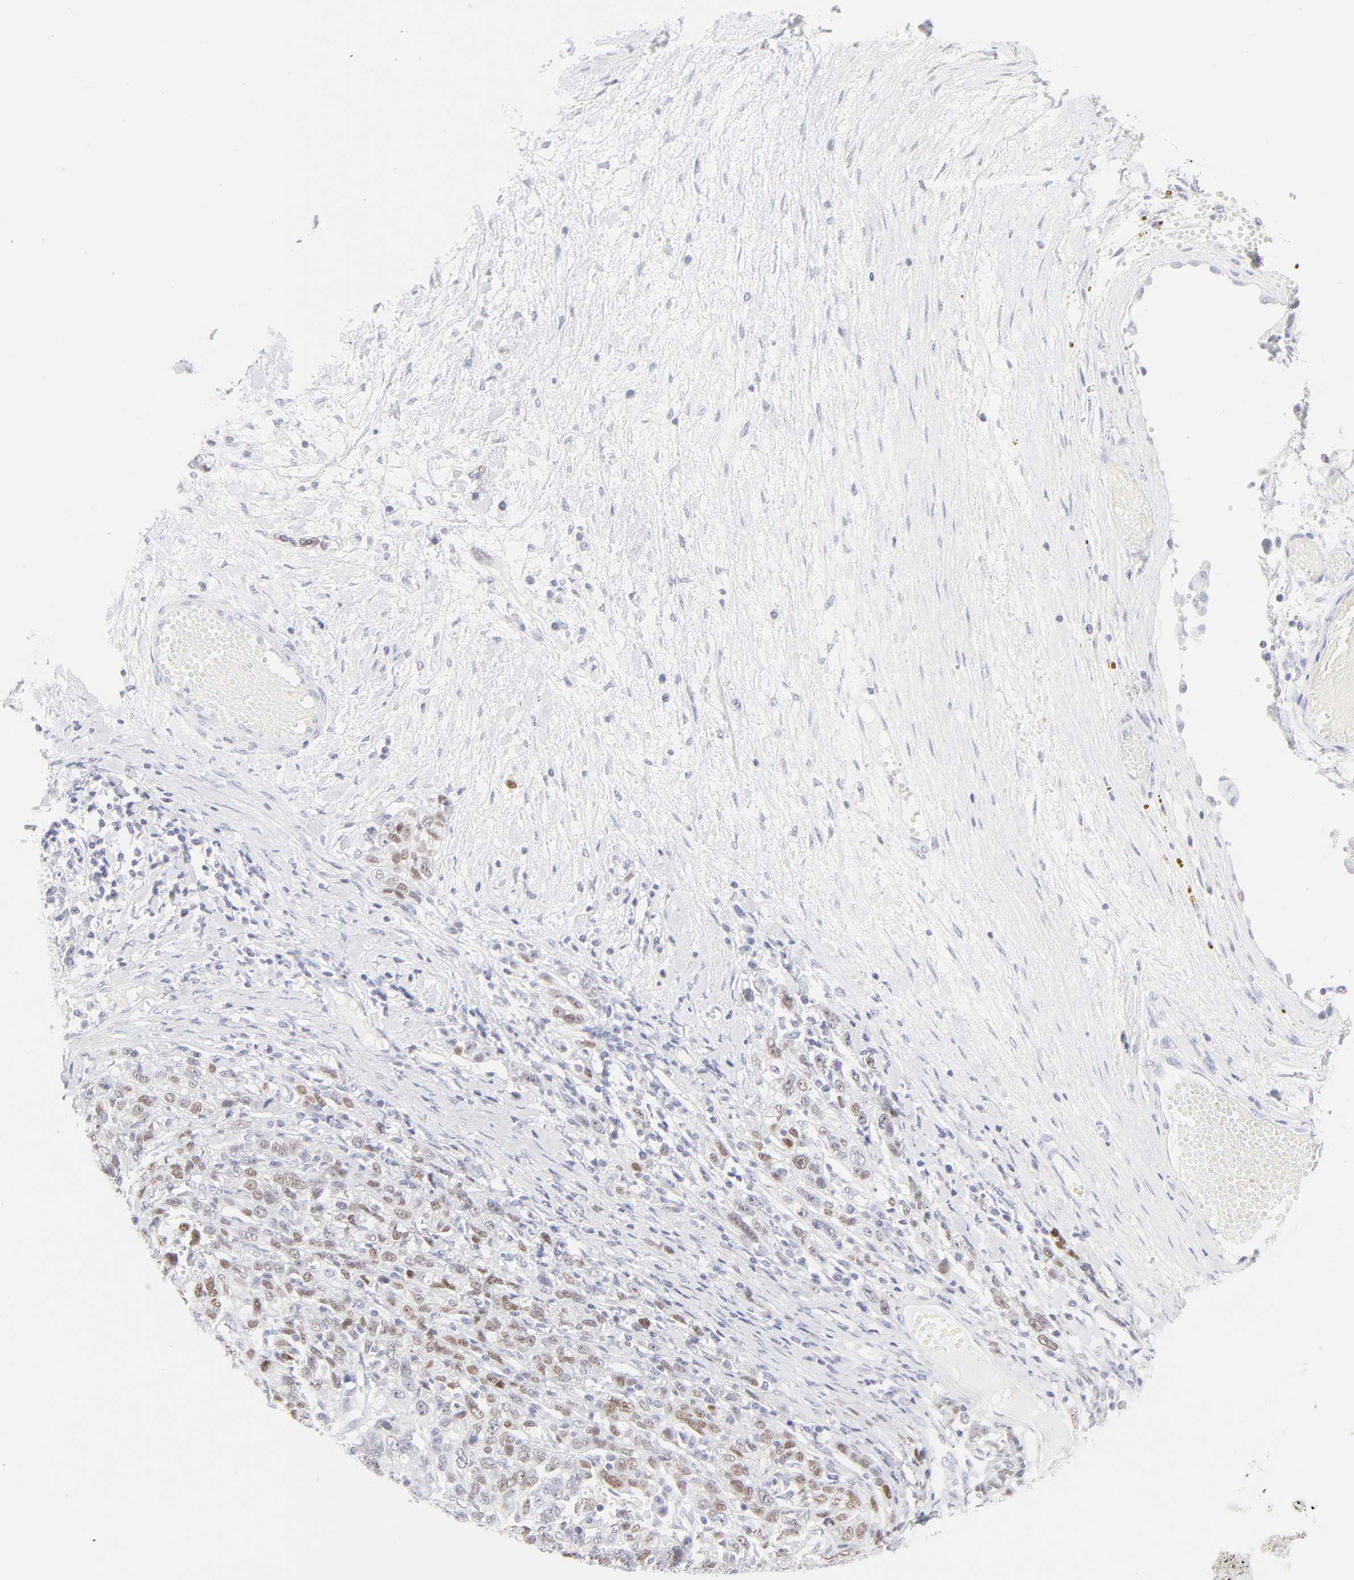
{"staining": {"intensity": "moderate", "quantity": "25%-75%", "location": "nuclear"}, "tissue": "ovarian cancer", "cell_type": "Tumor cells", "image_type": "cancer", "snomed": [{"axis": "morphology", "description": "Cystadenocarcinoma, serous, NOS"}, {"axis": "topography", "description": "Ovary"}], "caption": "Ovarian cancer (serous cystadenocarcinoma) was stained to show a protein in brown. There is medium levels of moderate nuclear expression in approximately 25%-75% of tumor cells.", "gene": "ELF3", "patient": {"sex": "female", "age": 71}}